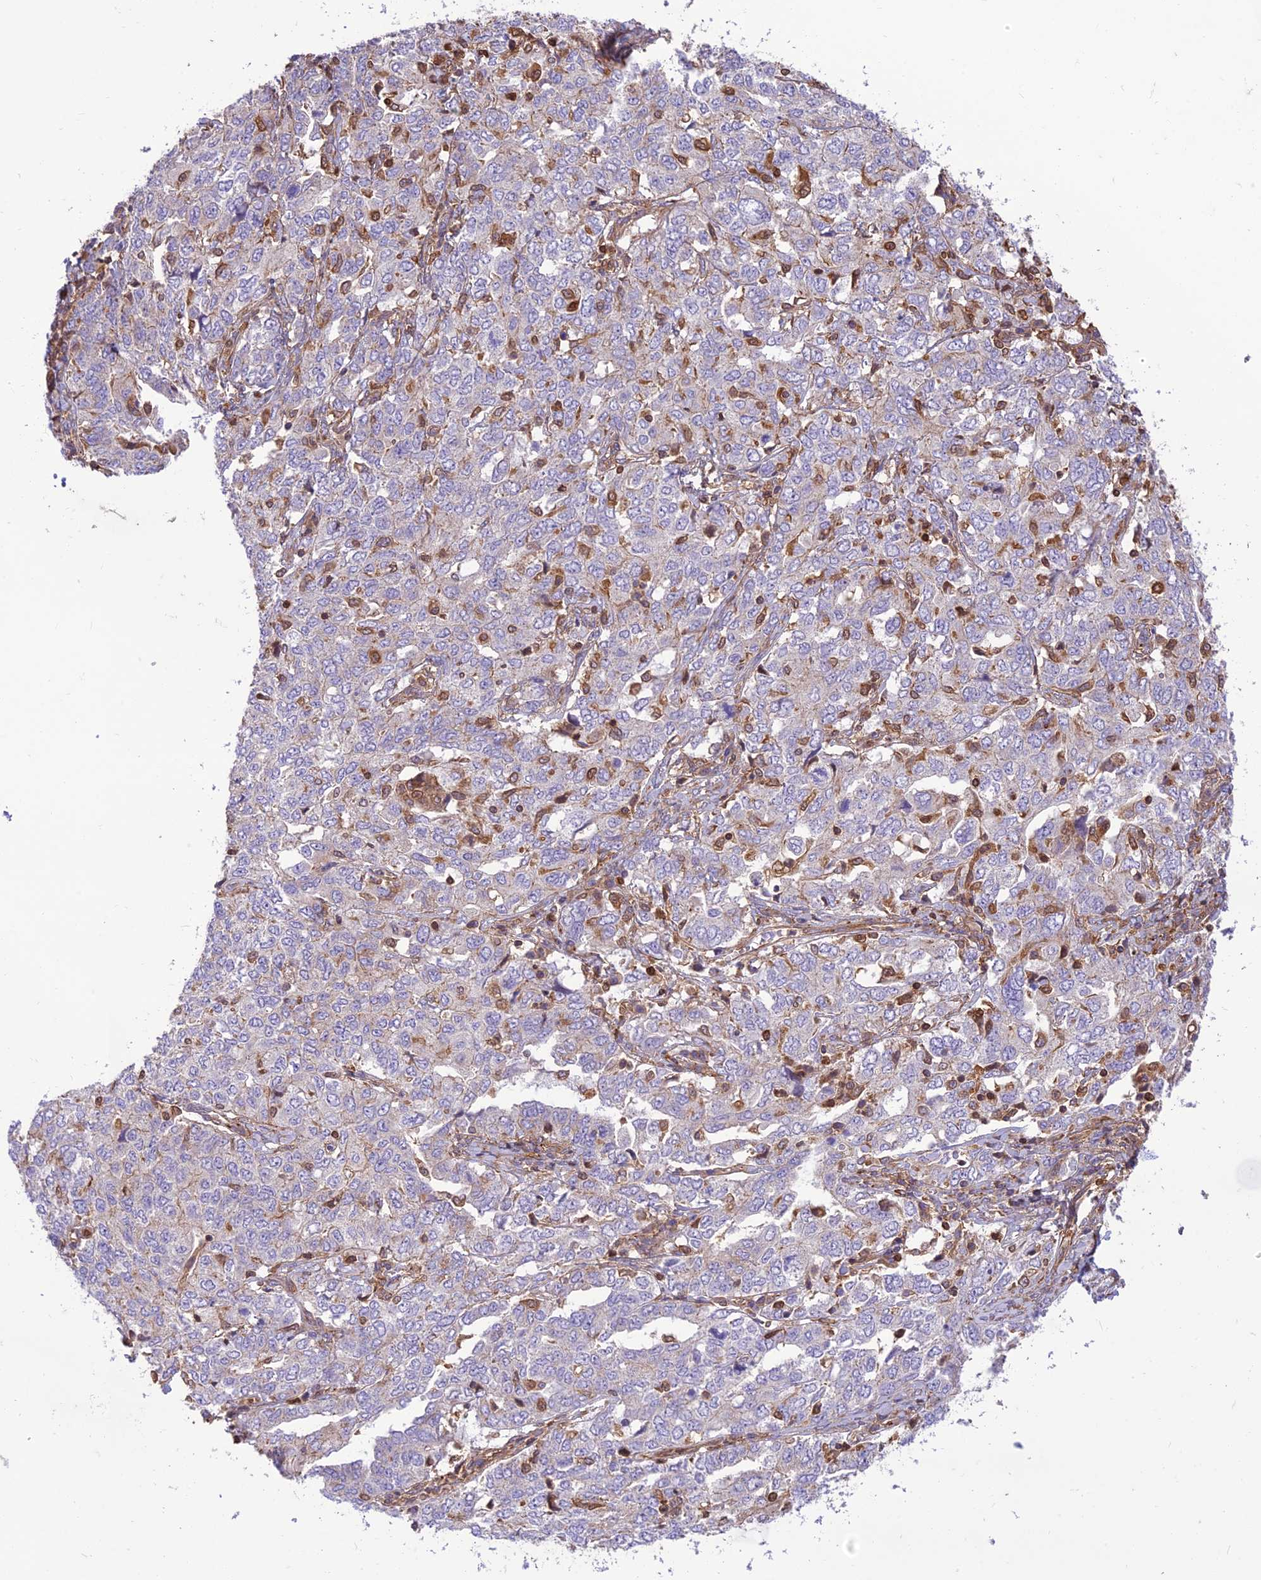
{"staining": {"intensity": "negative", "quantity": "none", "location": "none"}, "tissue": "ovarian cancer", "cell_type": "Tumor cells", "image_type": "cancer", "snomed": [{"axis": "morphology", "description": "Carcinoma, endometroid"}, {"axis": "topography", "description": "Ovary"}], "caption": "The IHC photomicrograph has no significant positivity in tumor cells of ovarian endometroid carcinoma tissue.", "gene": "HPSE2", "patient": {"sex": "female", "age": 62}}